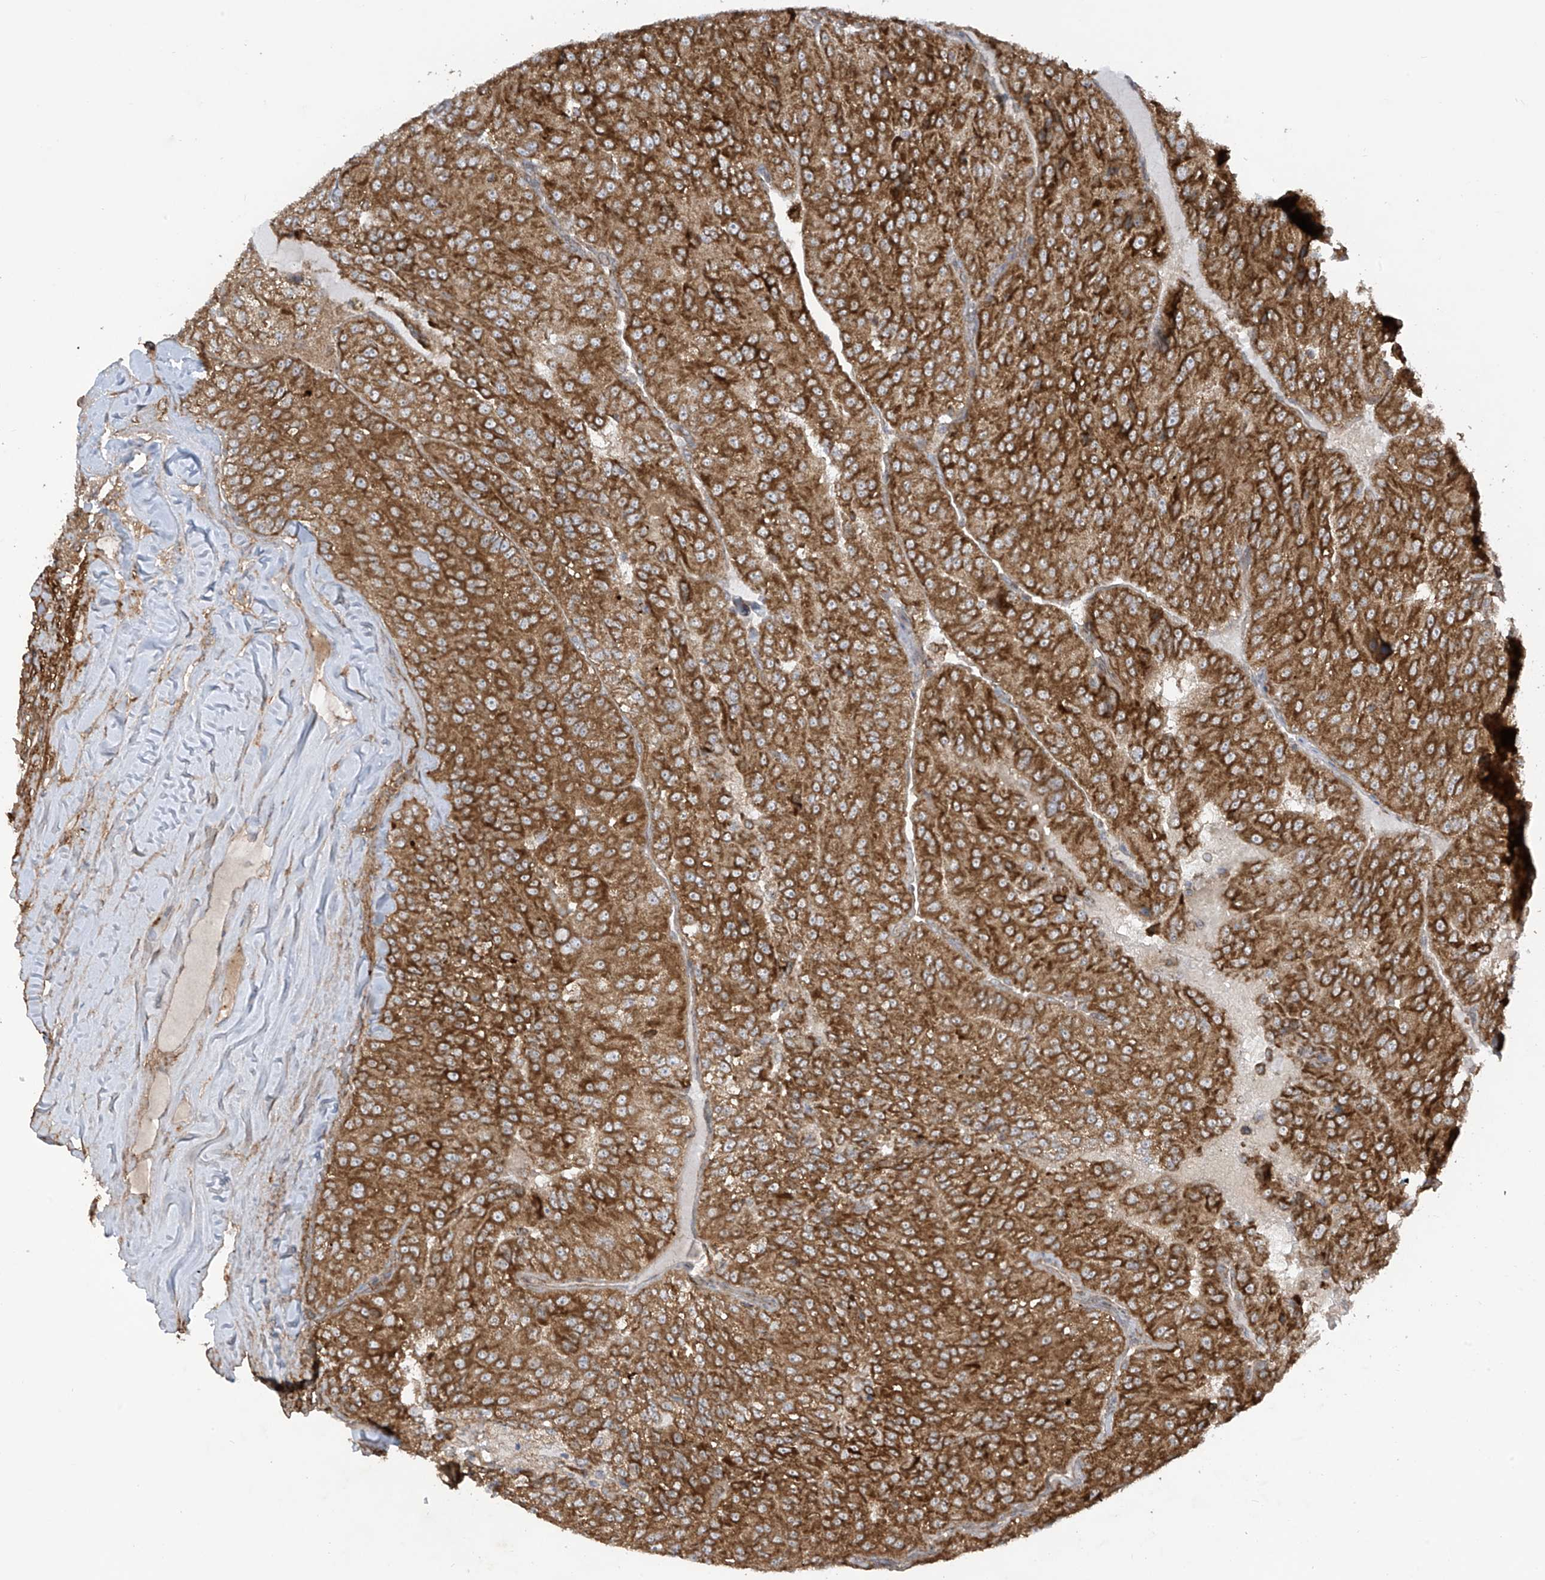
{"staining": {"intensity": "strong", "quantity": ">75%", "location": "cytoplasmic/membranous"}, "tissue": "renal cancer", "cell_type": "Tumor cells", "image_type": "cancer", "snomed": [{"axis": "morphology", "description": "Adenocarcinoma, NOS"}, {"axis": "topography", "description": "Kidney"}], "caption": "High-power microscopy captured an immunohistochemistry (IHC) micrograph of renal cancer, revealing strong cytoplasmic/membranous expression in approximately >75% of tumor cells.", "gene": "REPS1", "patient": {"sex": "female", "age": 63}}